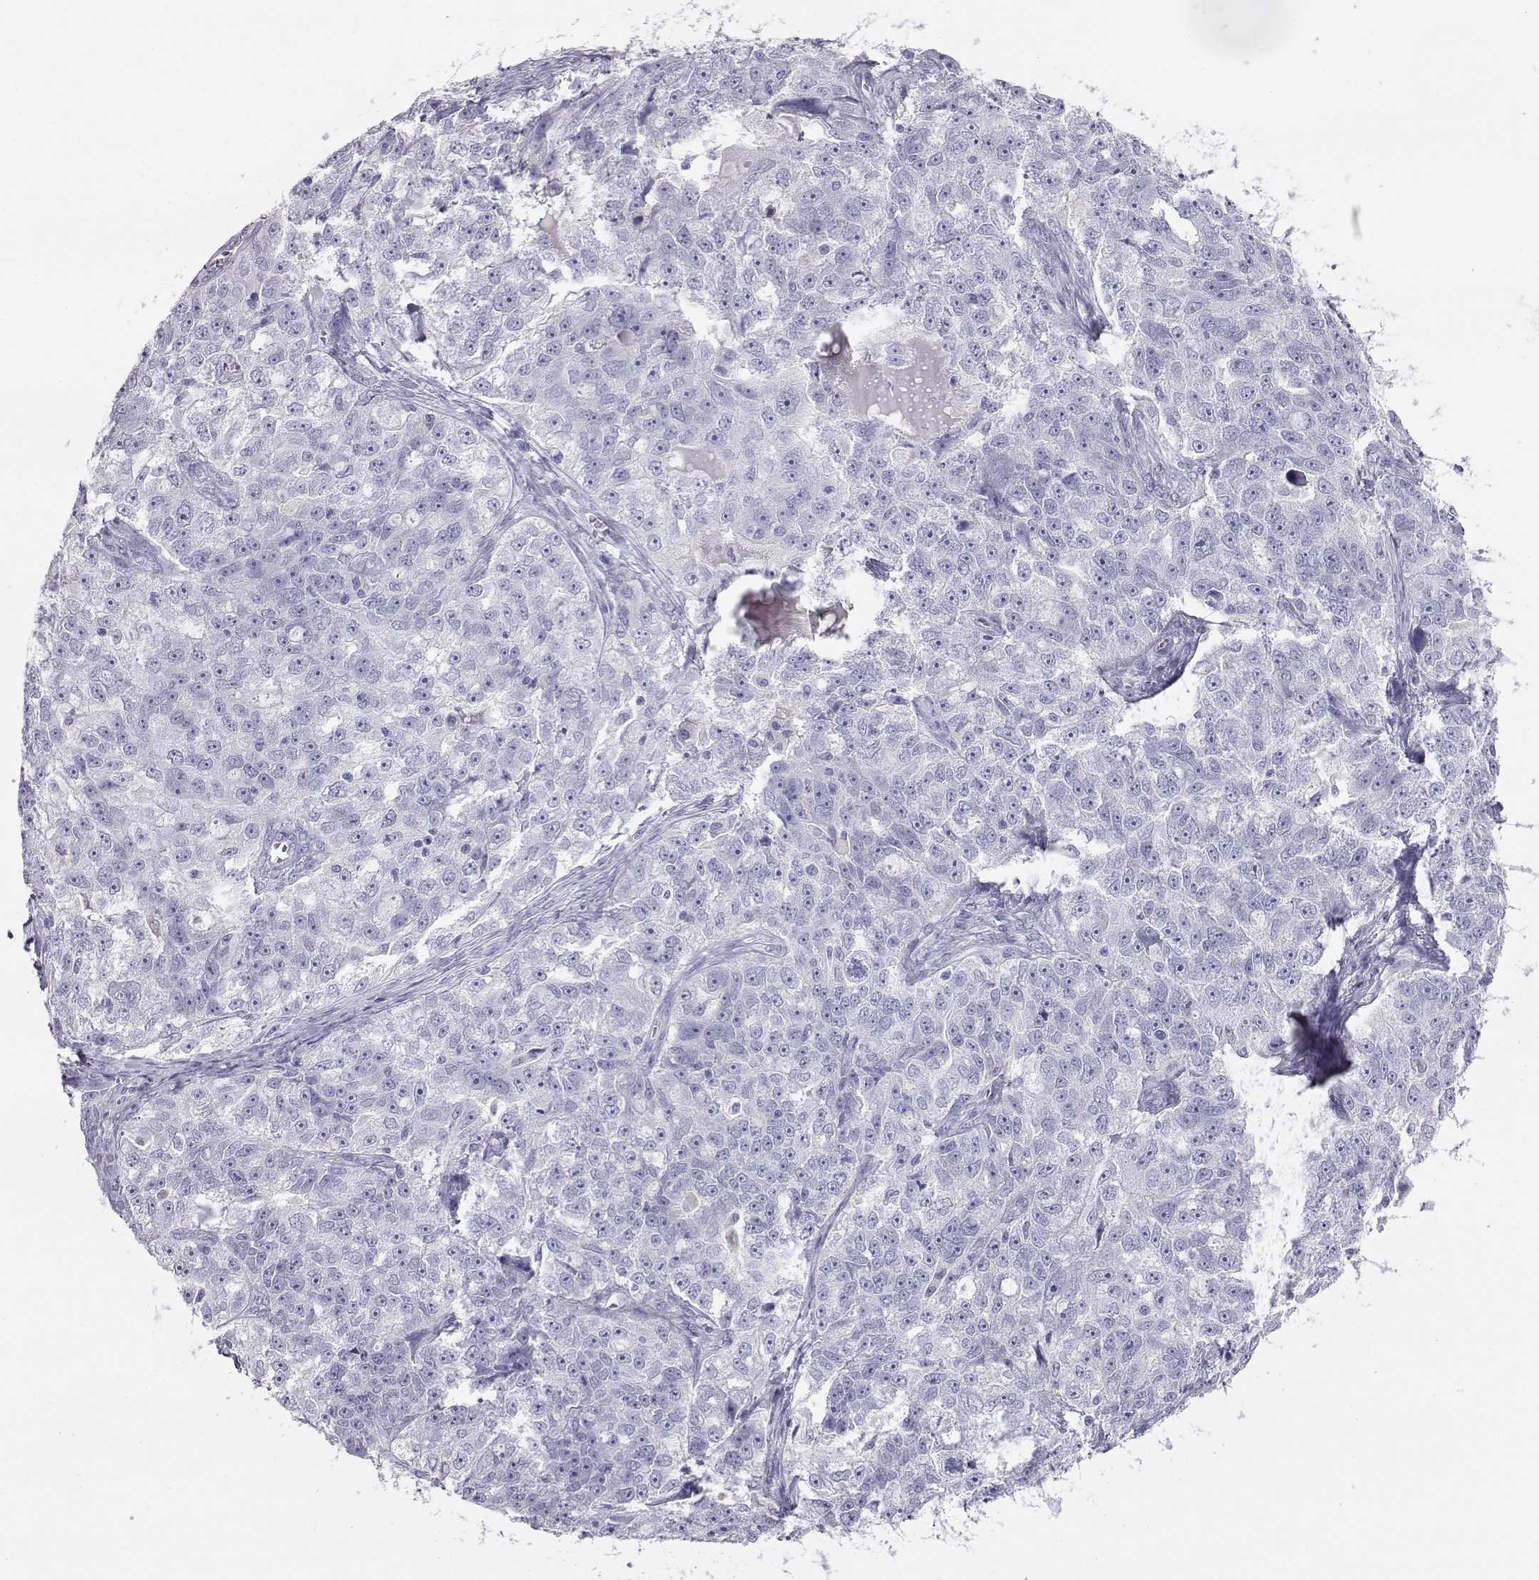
{"staining": {"intensity": "negative", "quantity": "none", "location": "none"}, "tissue": "ovarian cancer", "cell_type": "Tumor cells", "image_type": "cancer", "snomed": [{"axis": "morphology", "description": "Cystadenocarcinoma, serous, NOS"}, {"axis": "topography", "description": "Ovary"}], "caption": "This is a micrograph of immunohistochemistry staining of serous cystadenocarcinoma (ovarian), which shows no positivity in tumor cells. (Immunohistochemistry, brightfield microscopy, high magnification).", "gene": "ITLN2", "patient": {"sex": "female", "age": 51}}